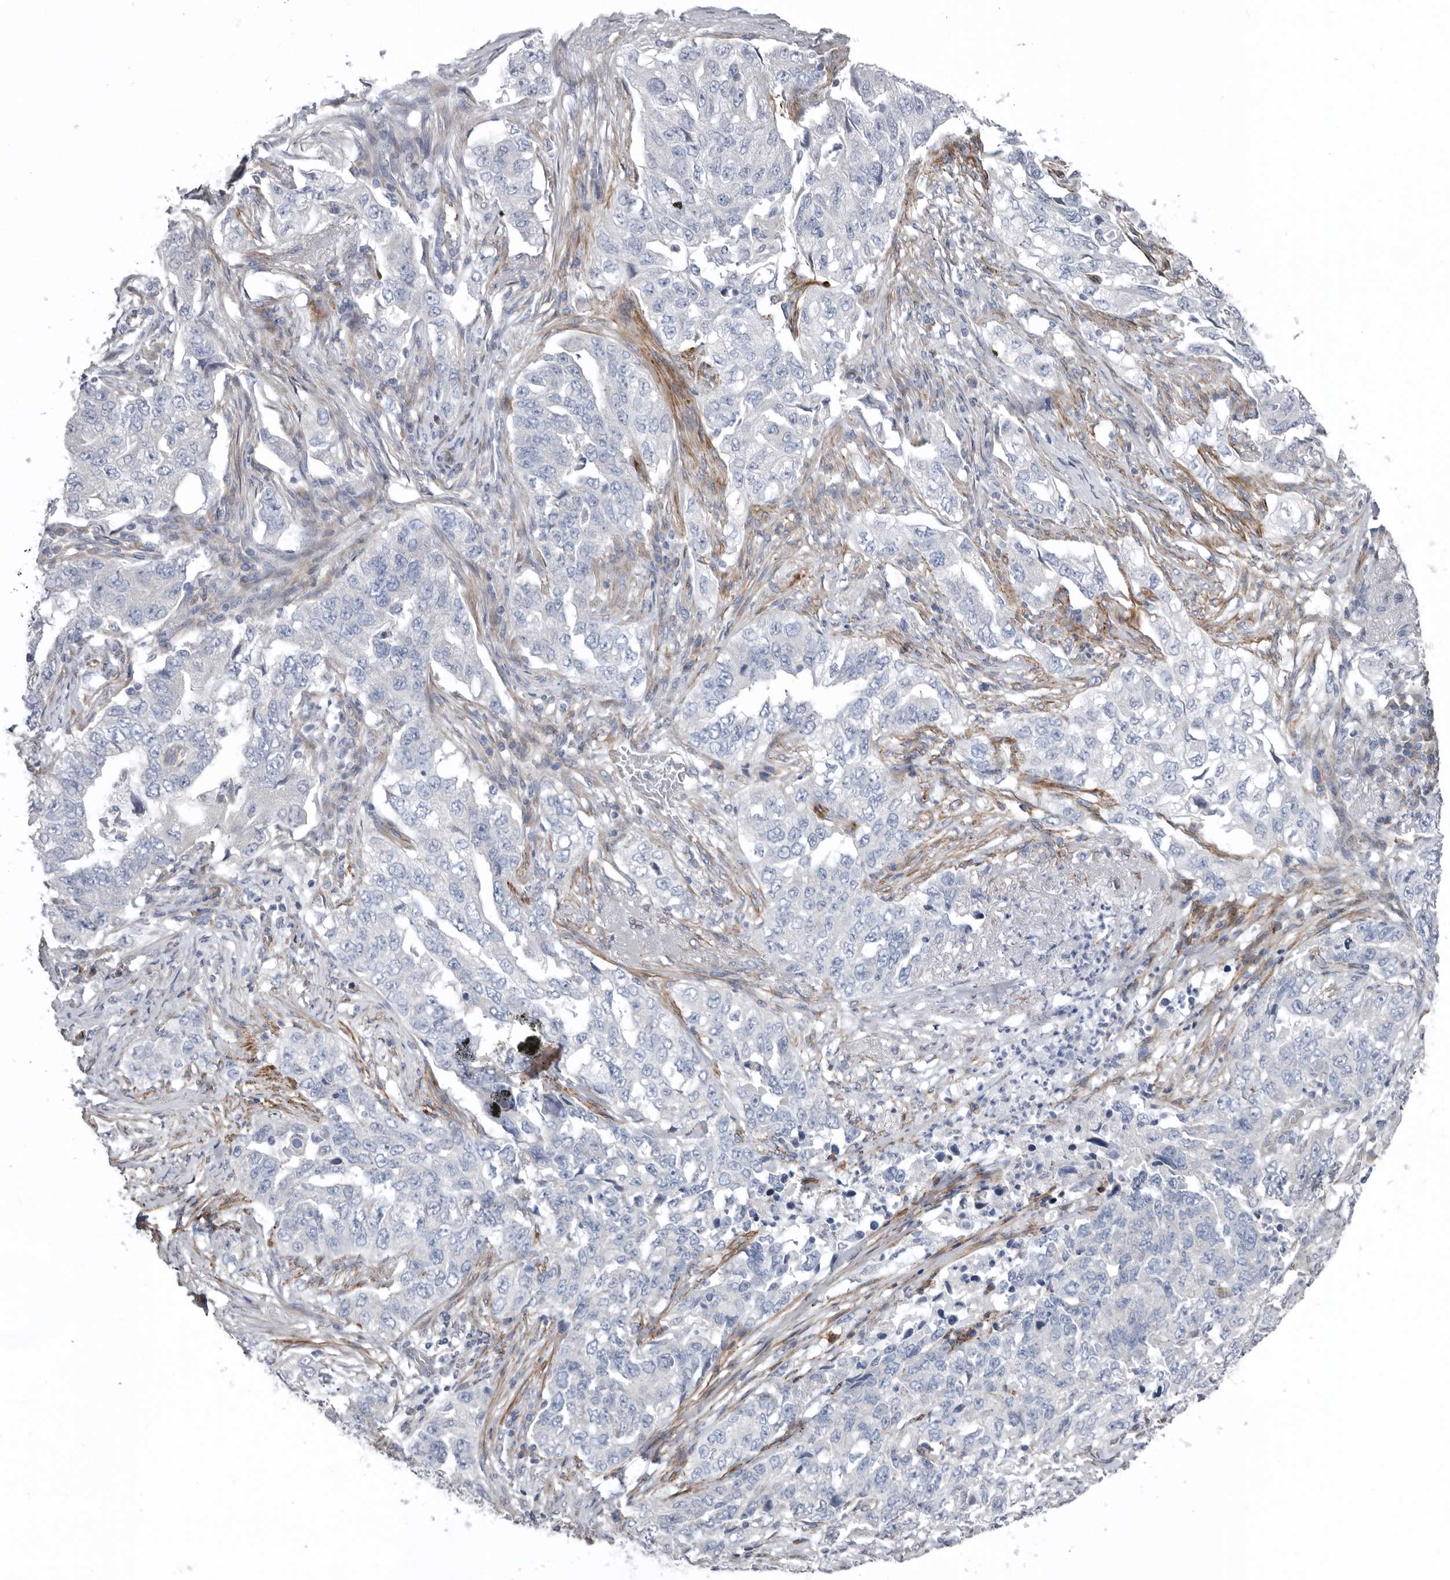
{"staining": {"intensity": "negative", "quantity": "none", "location": "none"}, "tissue": "lung cancer", "cell_type": "Tumor cells", "image_type": "cancer", "snomed": [{"axis": "morphology", "description": "Adenocarcinoma, NOS"}, {"axis": "topography", "description": "Lung"}], "caption": "IHC micrograph of neoplastic tissue: human lung cancer stained with DAB shows no significant protein positivity in tumor cells.", "gene": "ZNF114", "patient": {"sex": "female", "age": 51}}